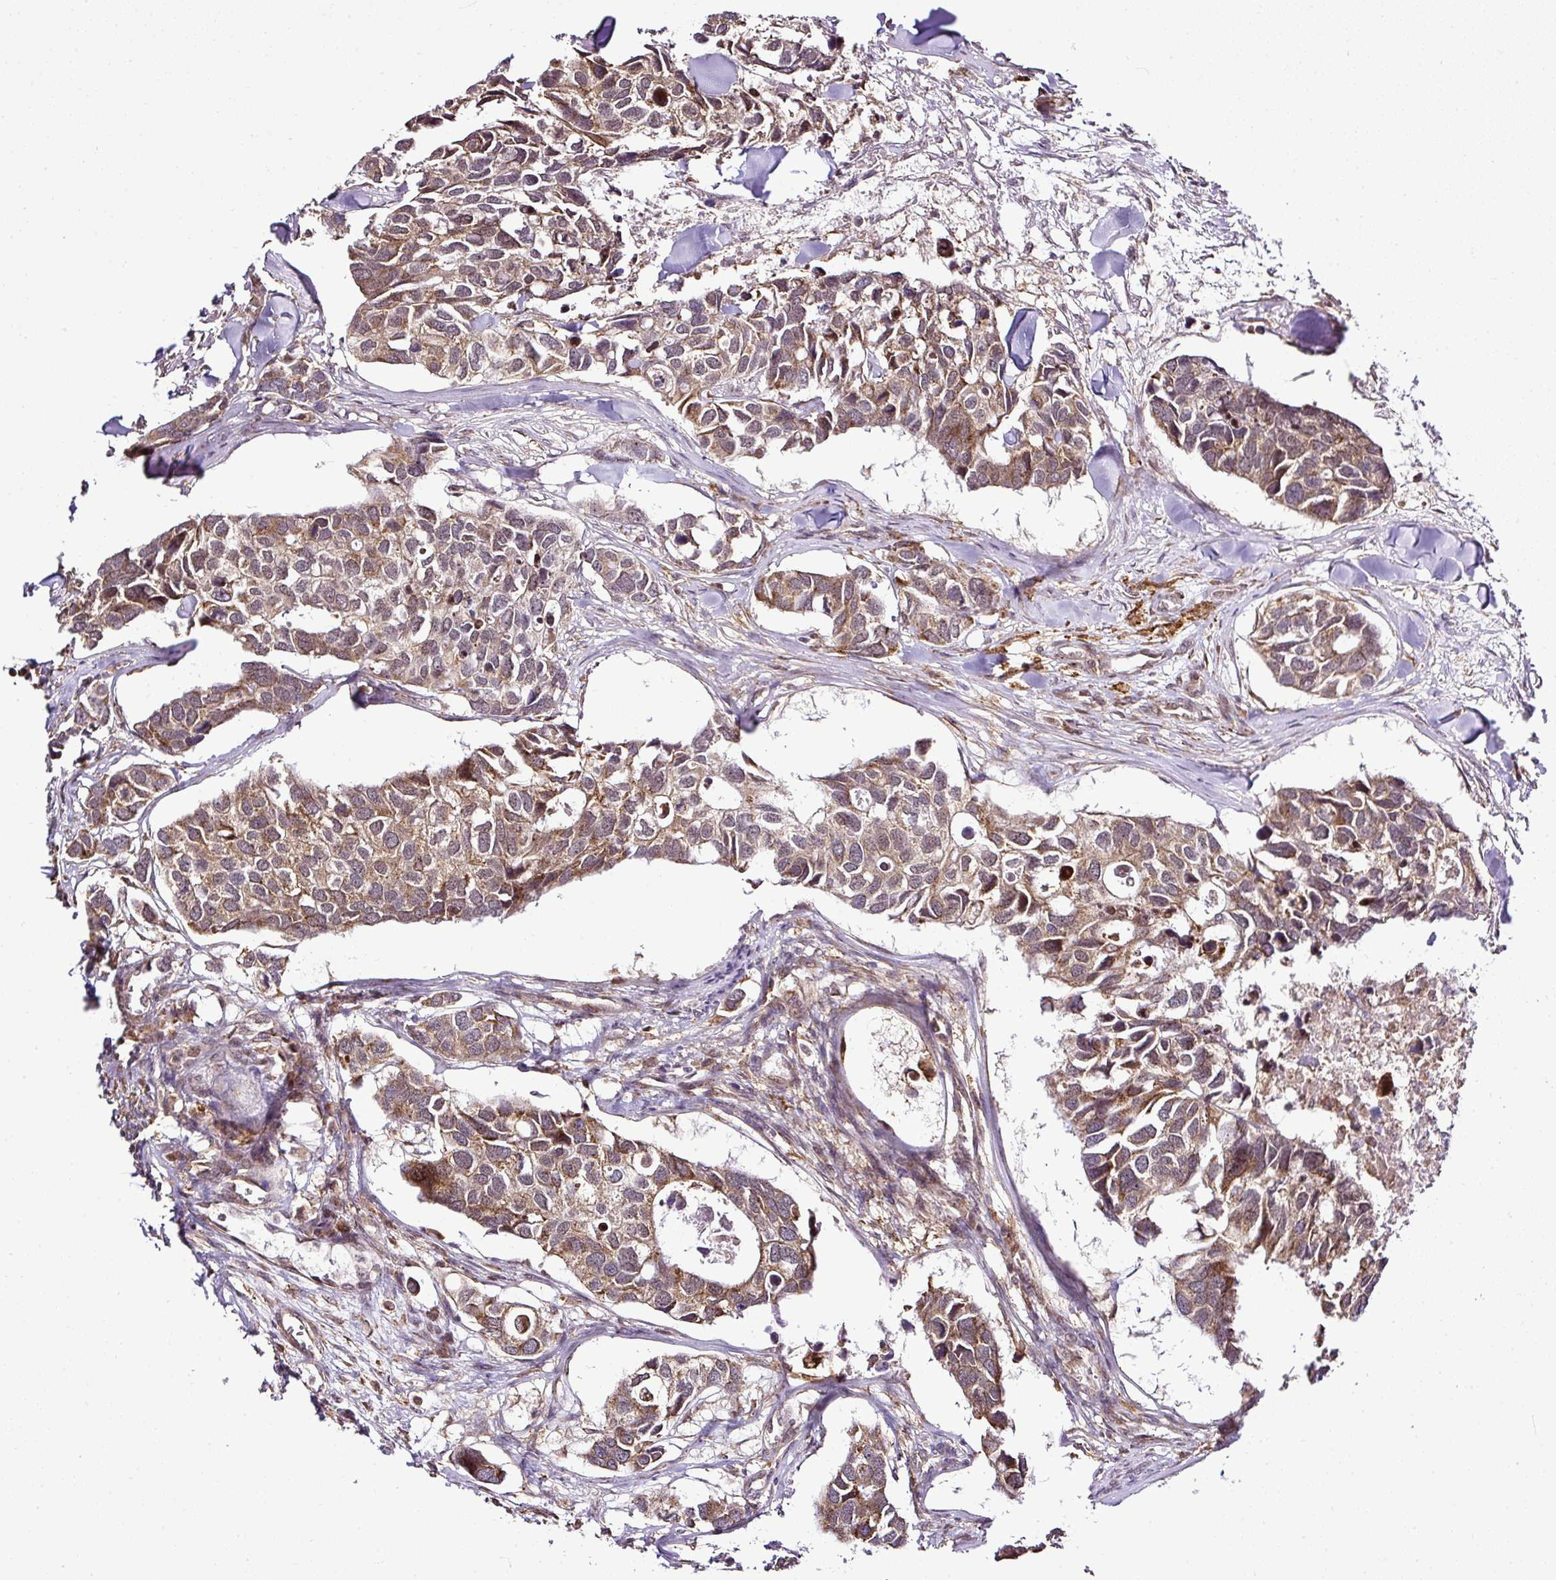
{"staining": {"intensity": "moderate", "quantity": ">75%", "location": "cytoplasmic/membranous"}, "tissue": "breast cancer", "cell_type": "Tumor cells", "image_type": "cancer", "snomed": [{"axis": "morphology", "description": "Duct carcinoma"}, {"axis": "topography", "description": "Breast"}], "caption": "IHC of breast cancer shows medium levels of moderate cytoplasmic/membranous expression in about >75% of tumor cells. (Brightfield microscopy of DAB IHC at high magnification).", "gene": "FAM153A", "patient": {"sex": "female", "age": 83}}